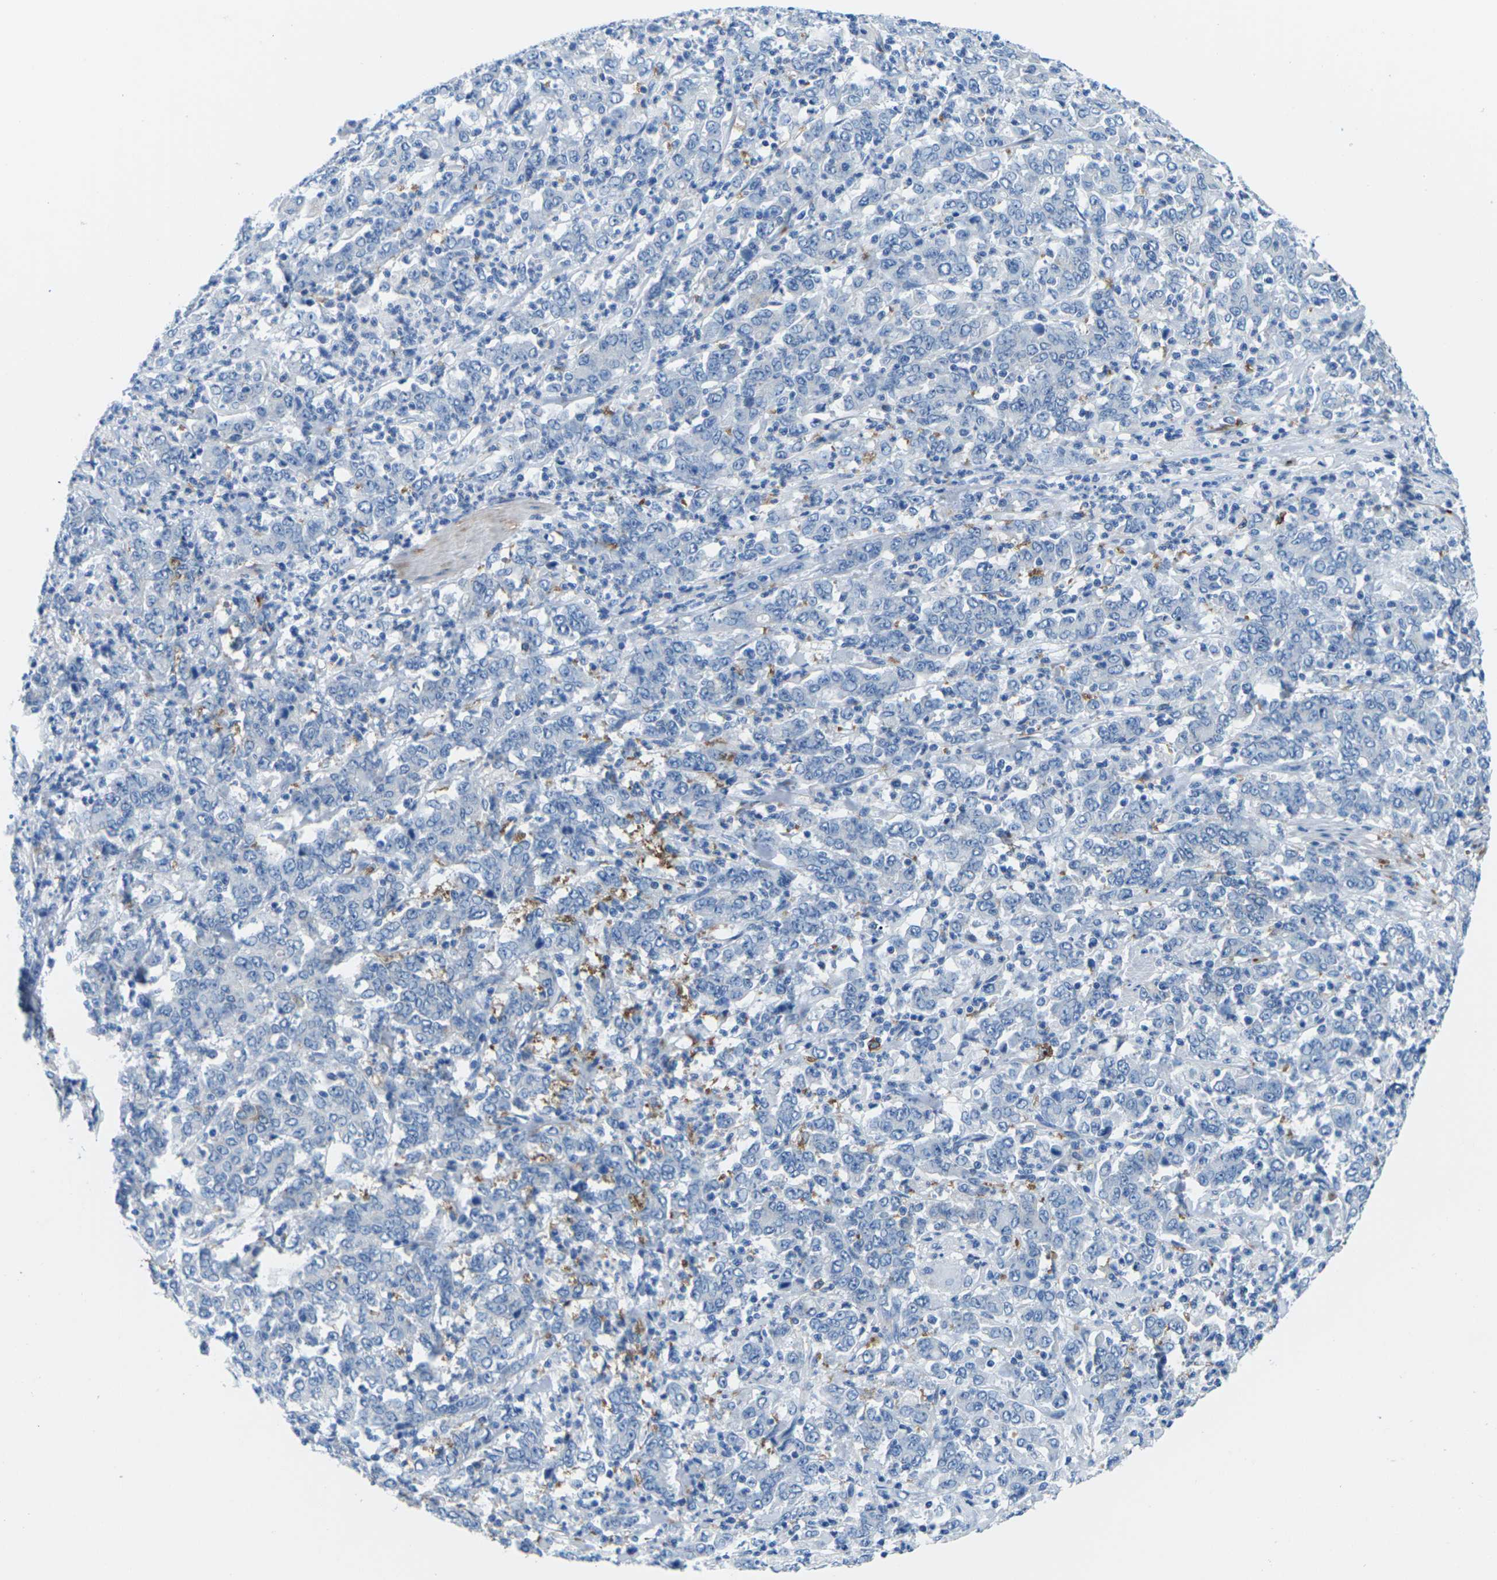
{"staining": {"intensity": "negative", "quantity": "none", "location": "none"}, "tissue": "stomach cancer", "cell_type": "Tumor cells", "image_type": "cancer", "snomed": [{"axis": "morphology", "description": "Adenocarcinoma, NOS"}, {"axis": "topography", "description": "Stomach, lower"}], "caption": "A histopathology image of stomach cancer stained for a protein displays no brown staining in tumor cells.", "gene": "SYNGR2", "patient": {"sex": "female", "age": 71}}